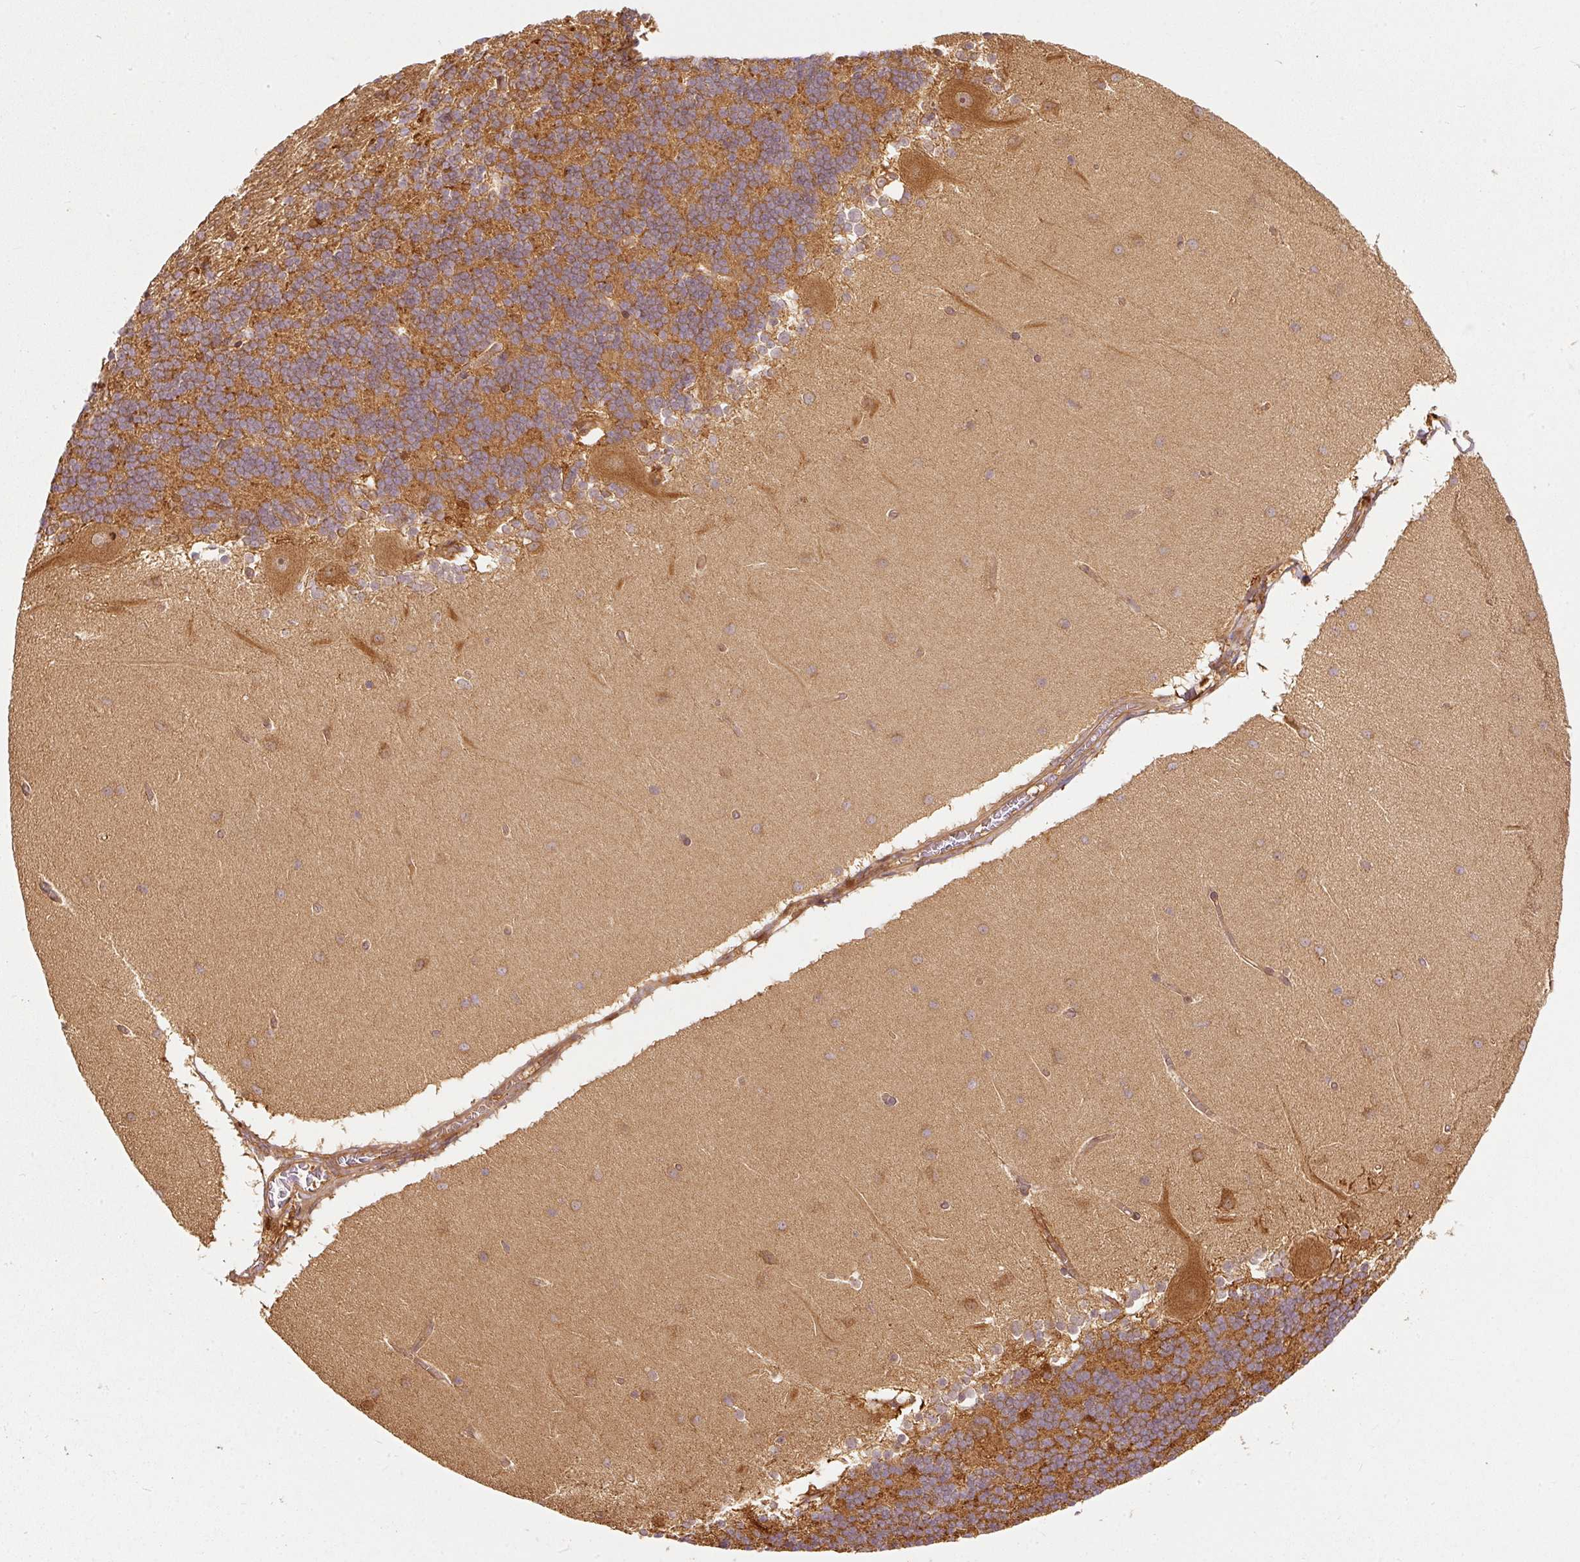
{"staining": {"intensity": "moderate", "quantity": "25%-75%", "location": "cytoplasmic/membranous"}, "tissue": "cerebellum", "cell_type": "Cells in granular layer", "image_type": "normal", "snomed": [{"axis": "morphology", "description": "Normal tissue, NOS"}, {"axis": "topography", "description": "Cerebellum"}], "caption": "IHC of unremarkable human cerebellum reveals medium levels of moderate cytoplasmic/membranous expression in about 25%-75% of cells in granular layer. The protein of interest is shown in brown color, while the nuclei are stained blue.", "gene": "EIF3B", "patient": {"sex": "female", "age": 54}}